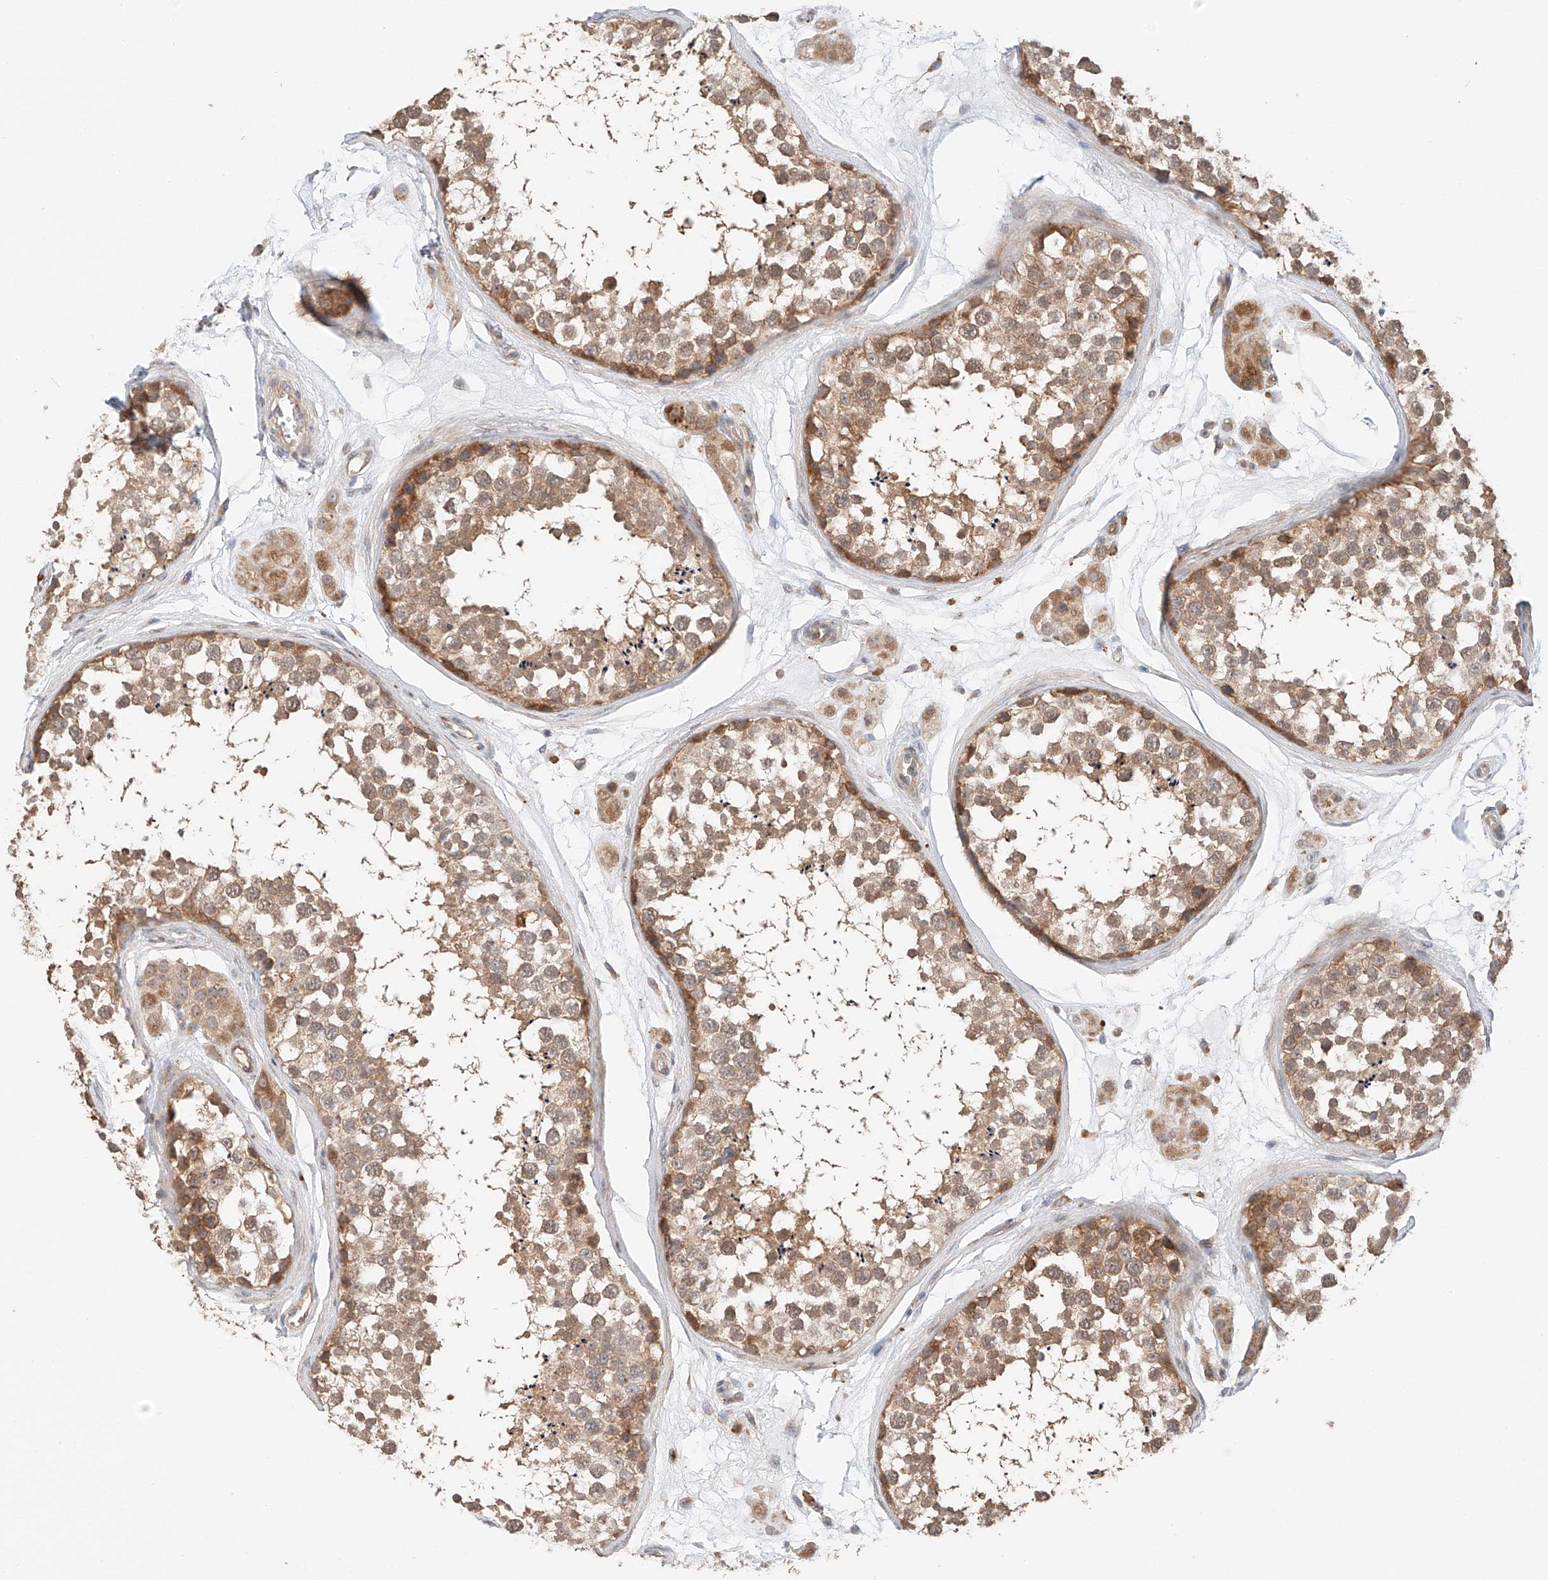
{"staining": {"intensity": "moderate", "quantity": ">75%", "location": "cytoplasmic/membranous"}, "tissue": "testis", "cell_type": "Cells in seminiferous ducts", "image_type": "normal", "snomed": [{"axis": "morphology", "description": "Normal tissue, NOS"}, {"axis": "topography", "description": "Testis"}], "caption": "Immunohistochemical staining of normal human testis exhibits moderate cytoplasmic/membranous protein expression in about >75% of cells in seminiferous ducts.", "gene": "XPNPEP1", "patient": {"sex": "male", "age": 56}}